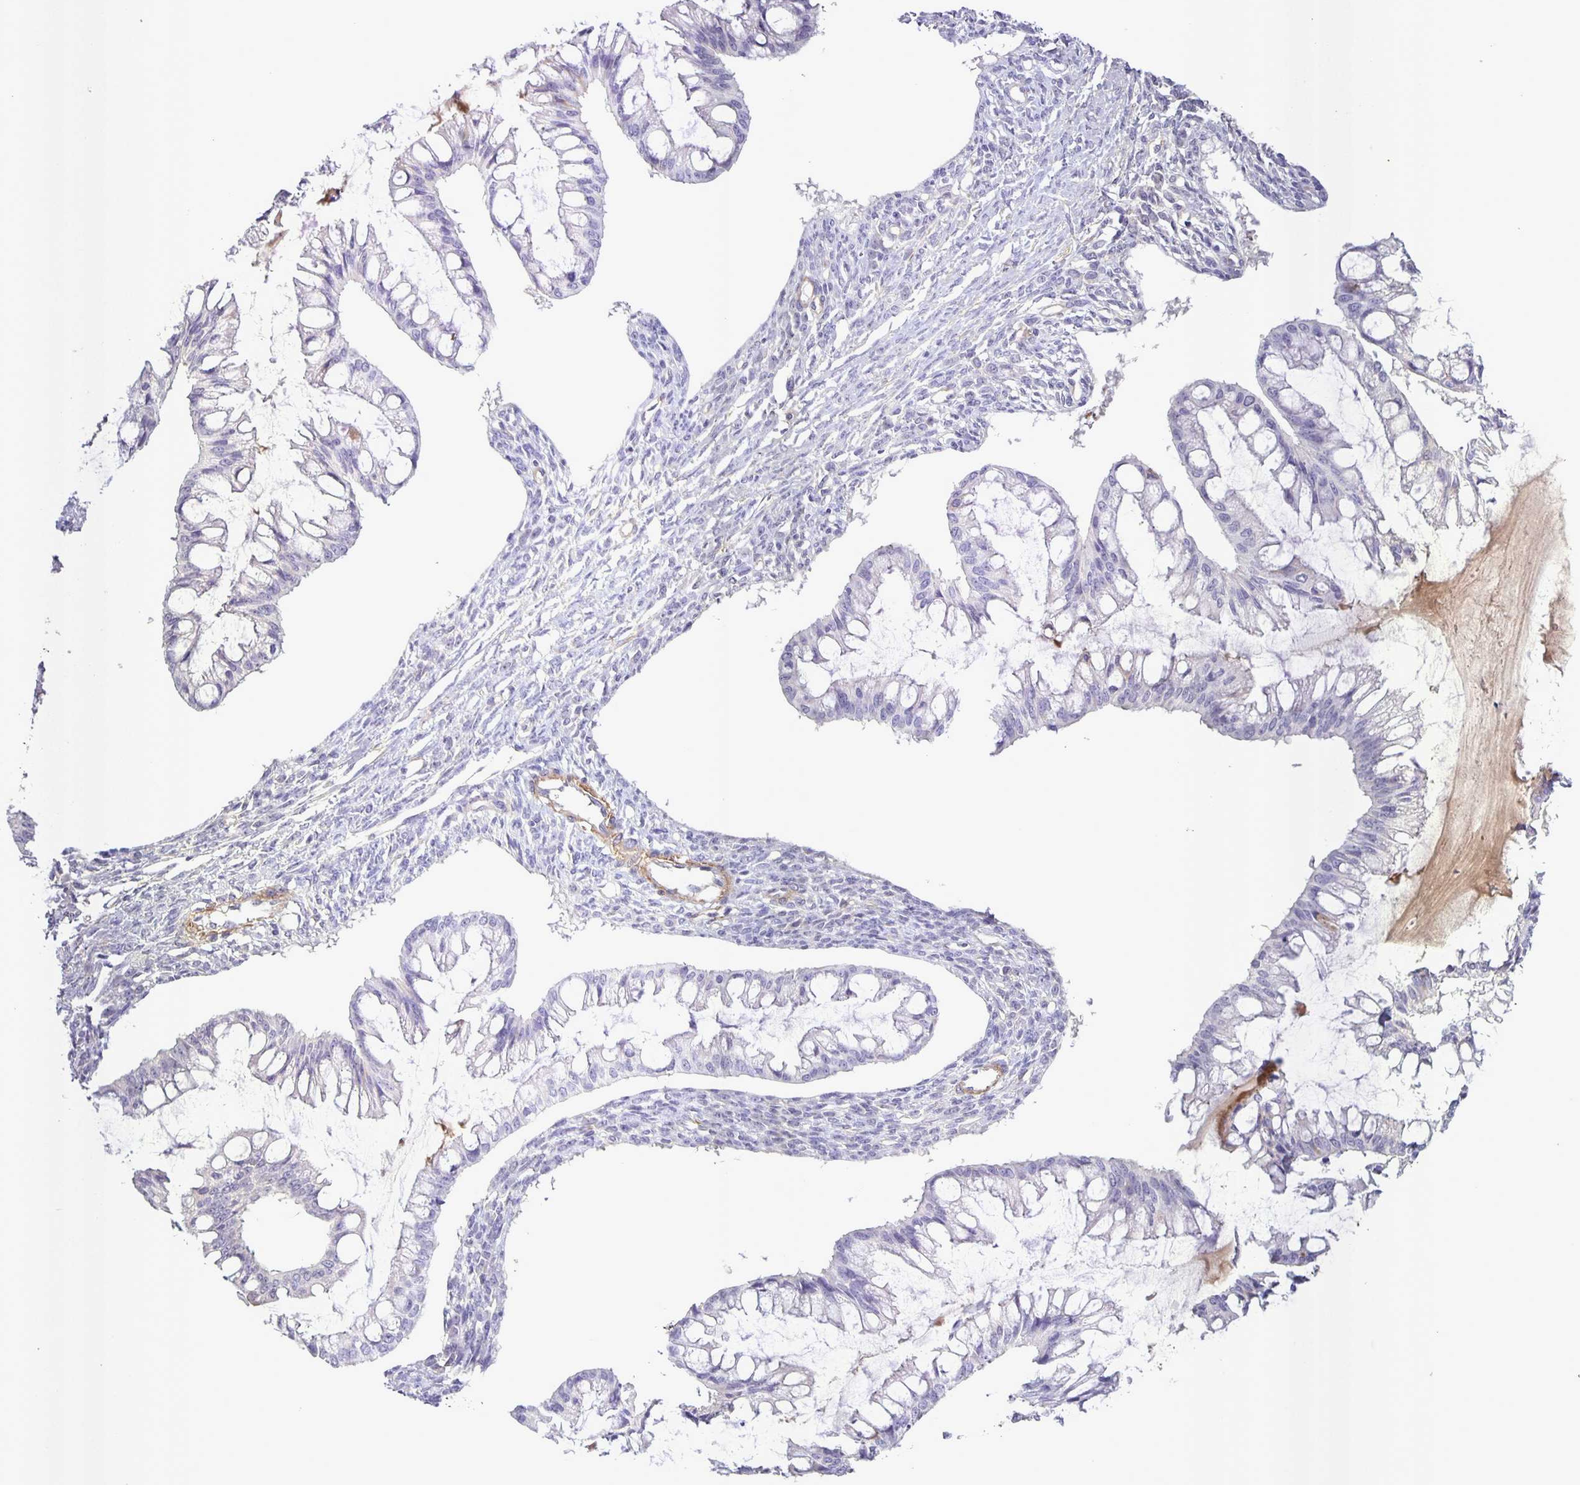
{"staining": {"intensity": "negative", "quantity": "none", "location": "none"}, "tissue": "ovarian cancer", "cell_type": "Tumor cells", "image_type": "cancer", "snomed": [{"axis": "morphology", "description": "Cystadenocarcinoma, mucinous, NOS"}, {"axis": "topography", "description": "Ovary"}], "caption": "High power microscopy histopathology image of an immunohistochemistry (IHC) micrograph of ovarian mucinous cystadenocarcinoma, revealing no significant positivity in tumor cells.", "gene": "SRCIN1", "patient": {"sex": "female", "age": 73}}